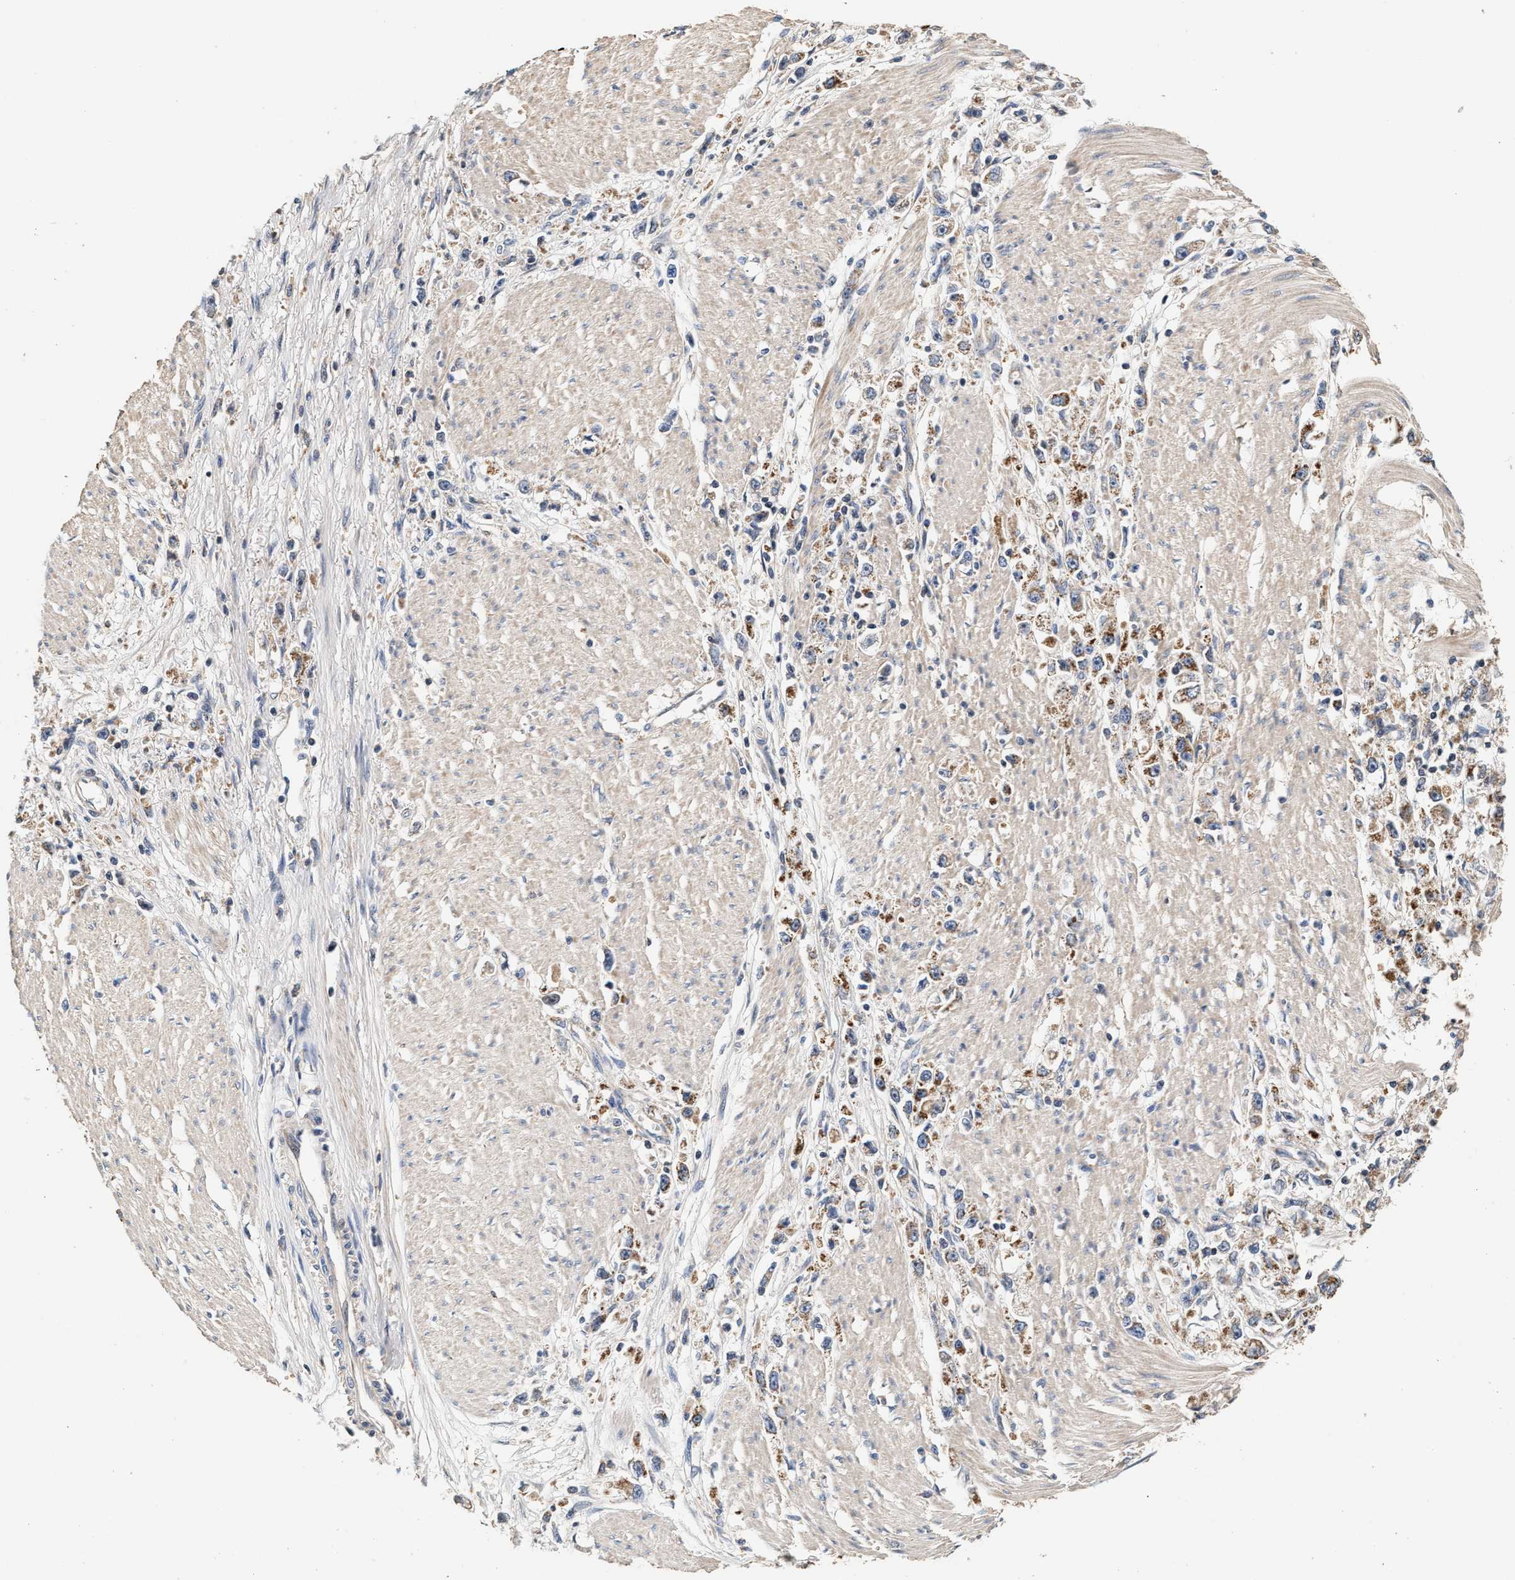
{"staining": {"intensity": "moderate", "quantity": ">75%", "location": "cytoplasmic/membranous"}, "tissue": "stomach cancer", "cell_type": "Tumor cells", "image_type": "cancer", "snomed": [{"axis": "morphology", "description": "Adenocarcinoma, NOS"}, {"axis": "topography", "description": "Stomach"}], "caption": "Adenocarcinoma (stomach) was stained to show a protein in brown. There is medium levels of moderate cytoplasmic/membranous expression in about >75% of tumor cells.", "gene": "PTGR3", "patient": {"sex": "female", "age": 59}}